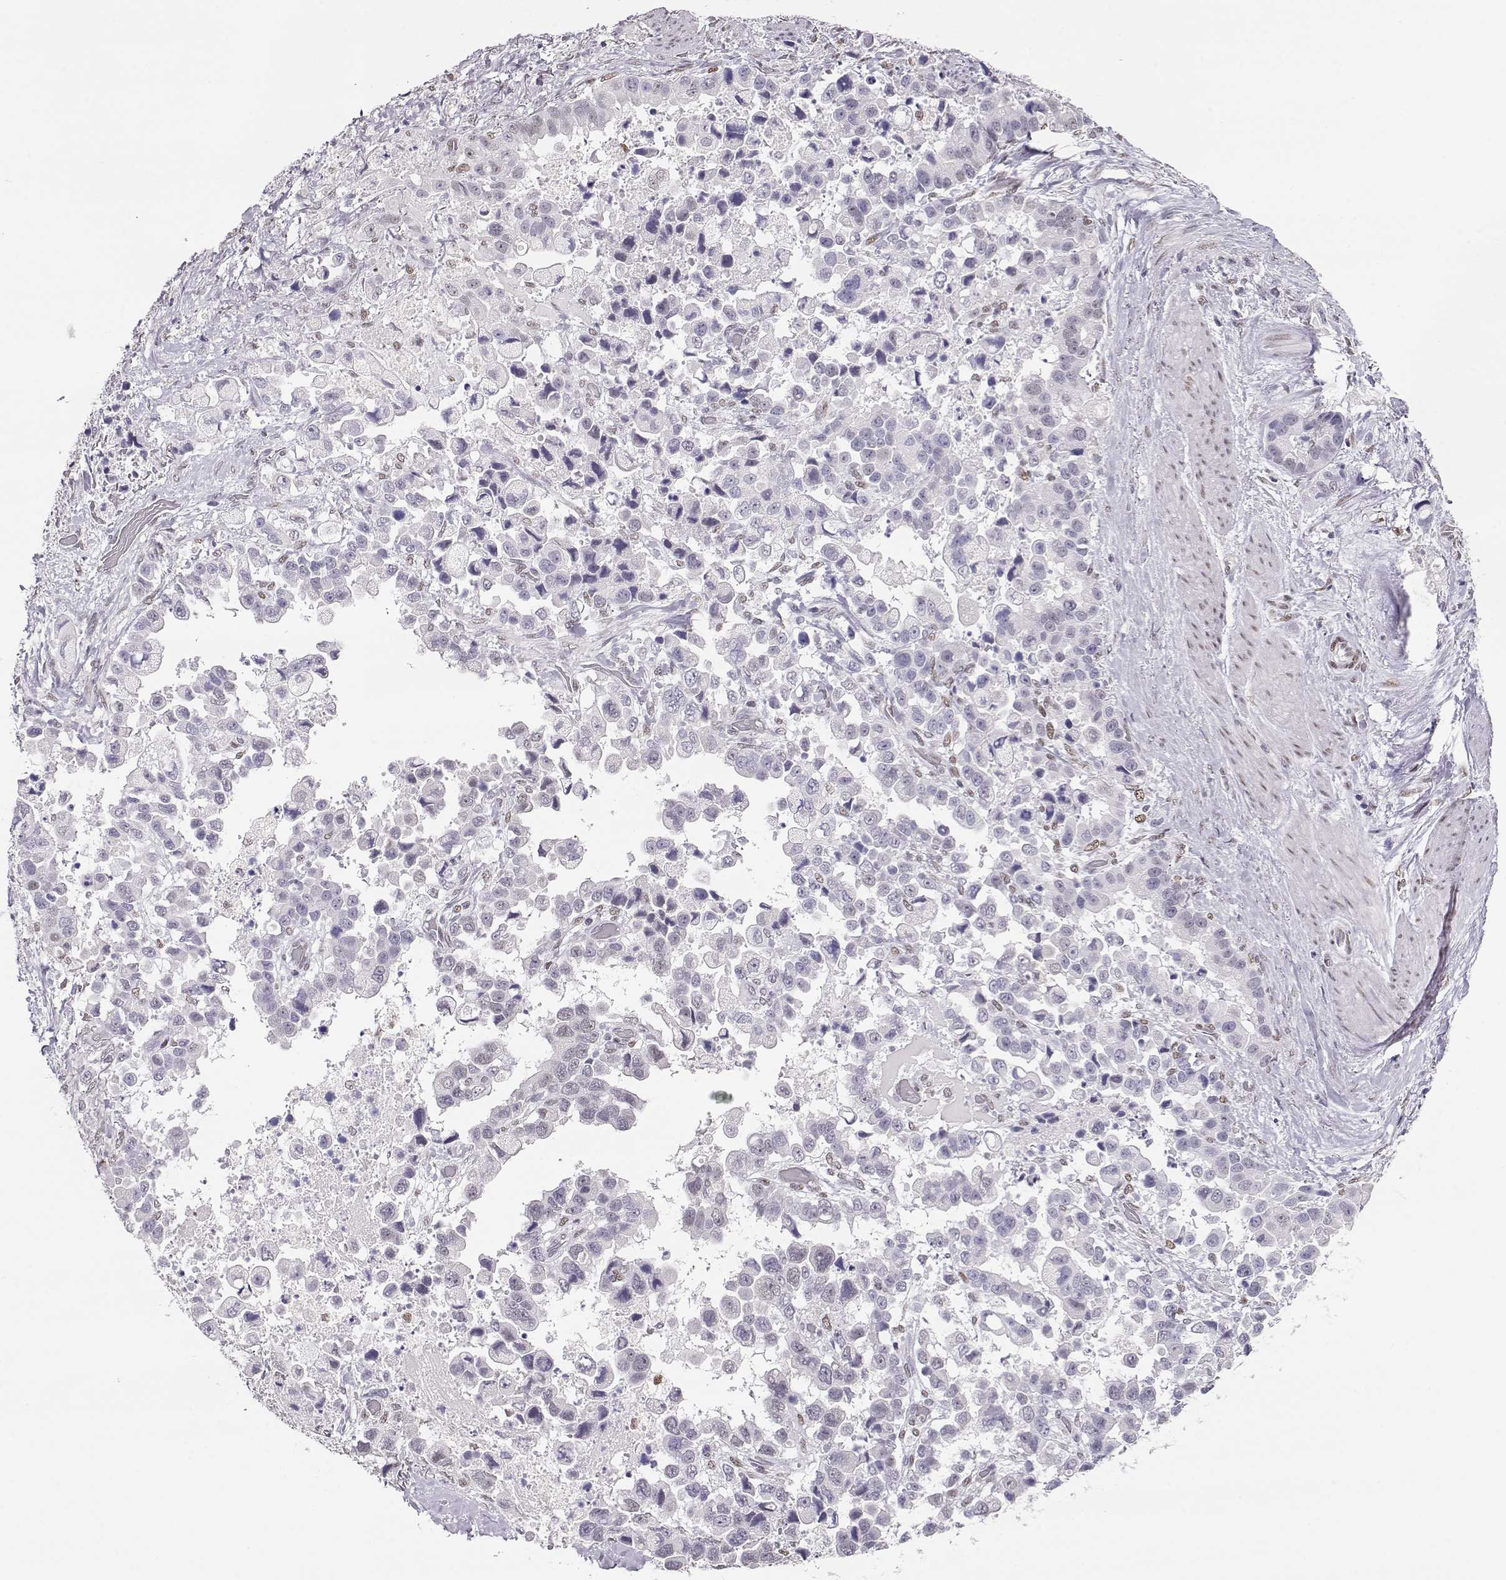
{"staining": {"intensity": "negative", "quantity": "none", "location": "none"}, "tissue": "stomach cancer", "cell_type": "Tumor cells", "image_type": "cancer", "snomed": [{"axis": "morphology", "description": "Adenocarcinoma, NOS"}, {"axis": "topography", "description": "Stomach"}], "caption": "Stomach adenocarcinoma stained for a protein using immunohistochemistry (IHC) displays no staining tumor cells.", "gene": "POLI", "patient": {"sex": "male", "age": 59}}